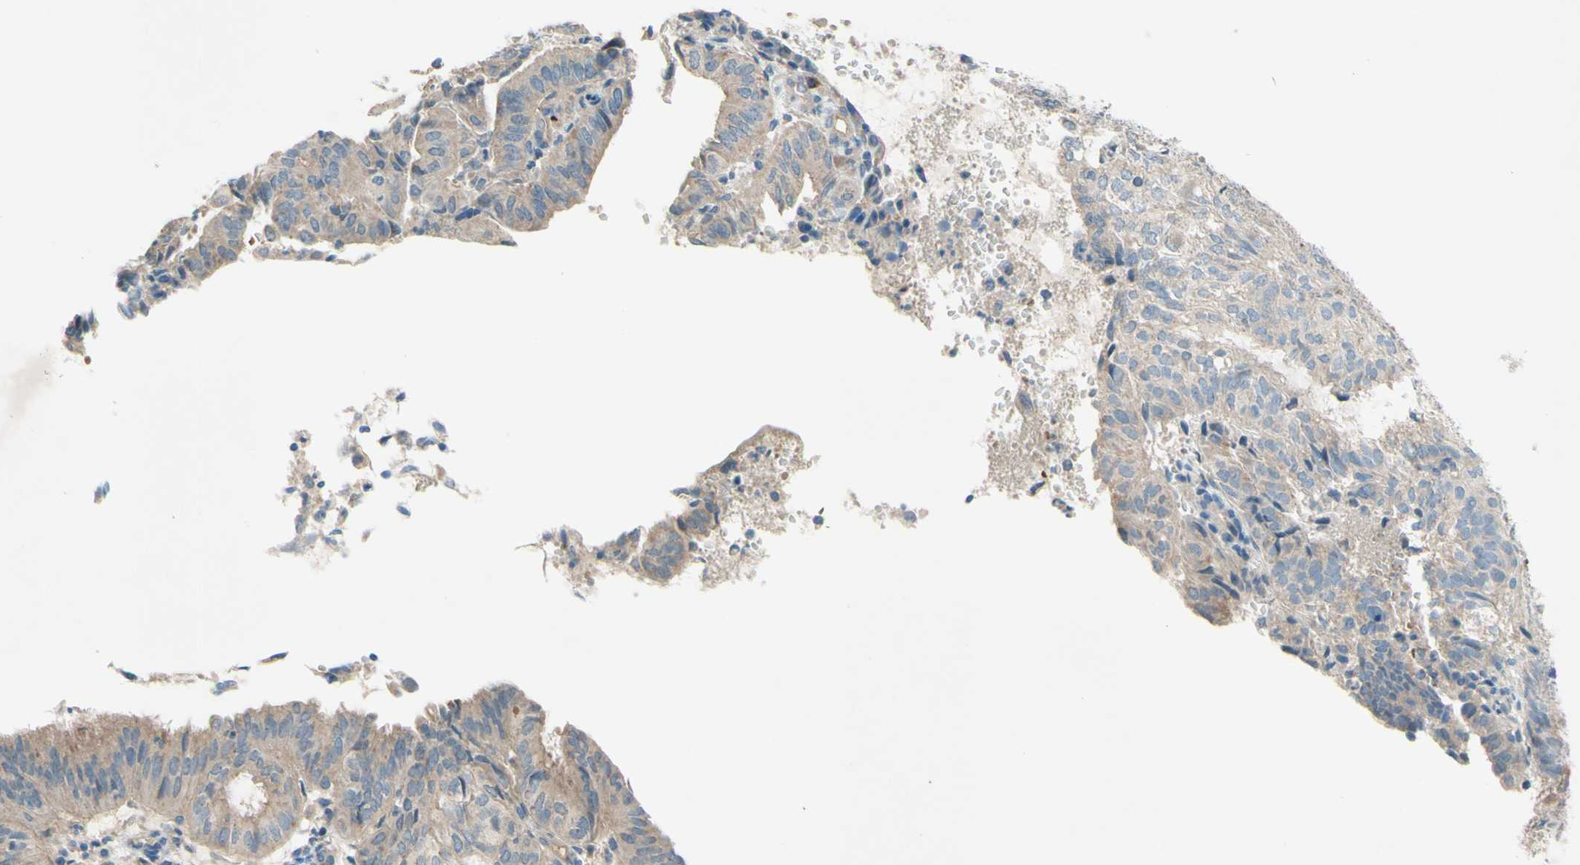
{"staining": {"intensity": "moderate", "quantity": ">75%", "location": "cytoplasmic/membranous"}, "tissue": "endometrial cancer", "cell_type": "Tumor cells", "image_type": "cancer", "snomed": [{"axis": "morphology", "description": "Adenocarcinoma, NOS"}, {"axis": "topography", "description": "Uterus"}], "caption": "Immunohistochemistry (IHC) staining of endometrial adenocarcinoma, which shows medium levels of moderate cytoplasmic/membranous staining in approximately >75% of tumor cells indicating moderate cytoplasmic/membranous protein staining. The staining was performed using DAB (3,3'-diaminobenzidine) (brown) for protein detection and nuclei were counterstained in hematoxylin (blue).", "gene": "IL2", "patient": {"sex": "female", "age": 60}}